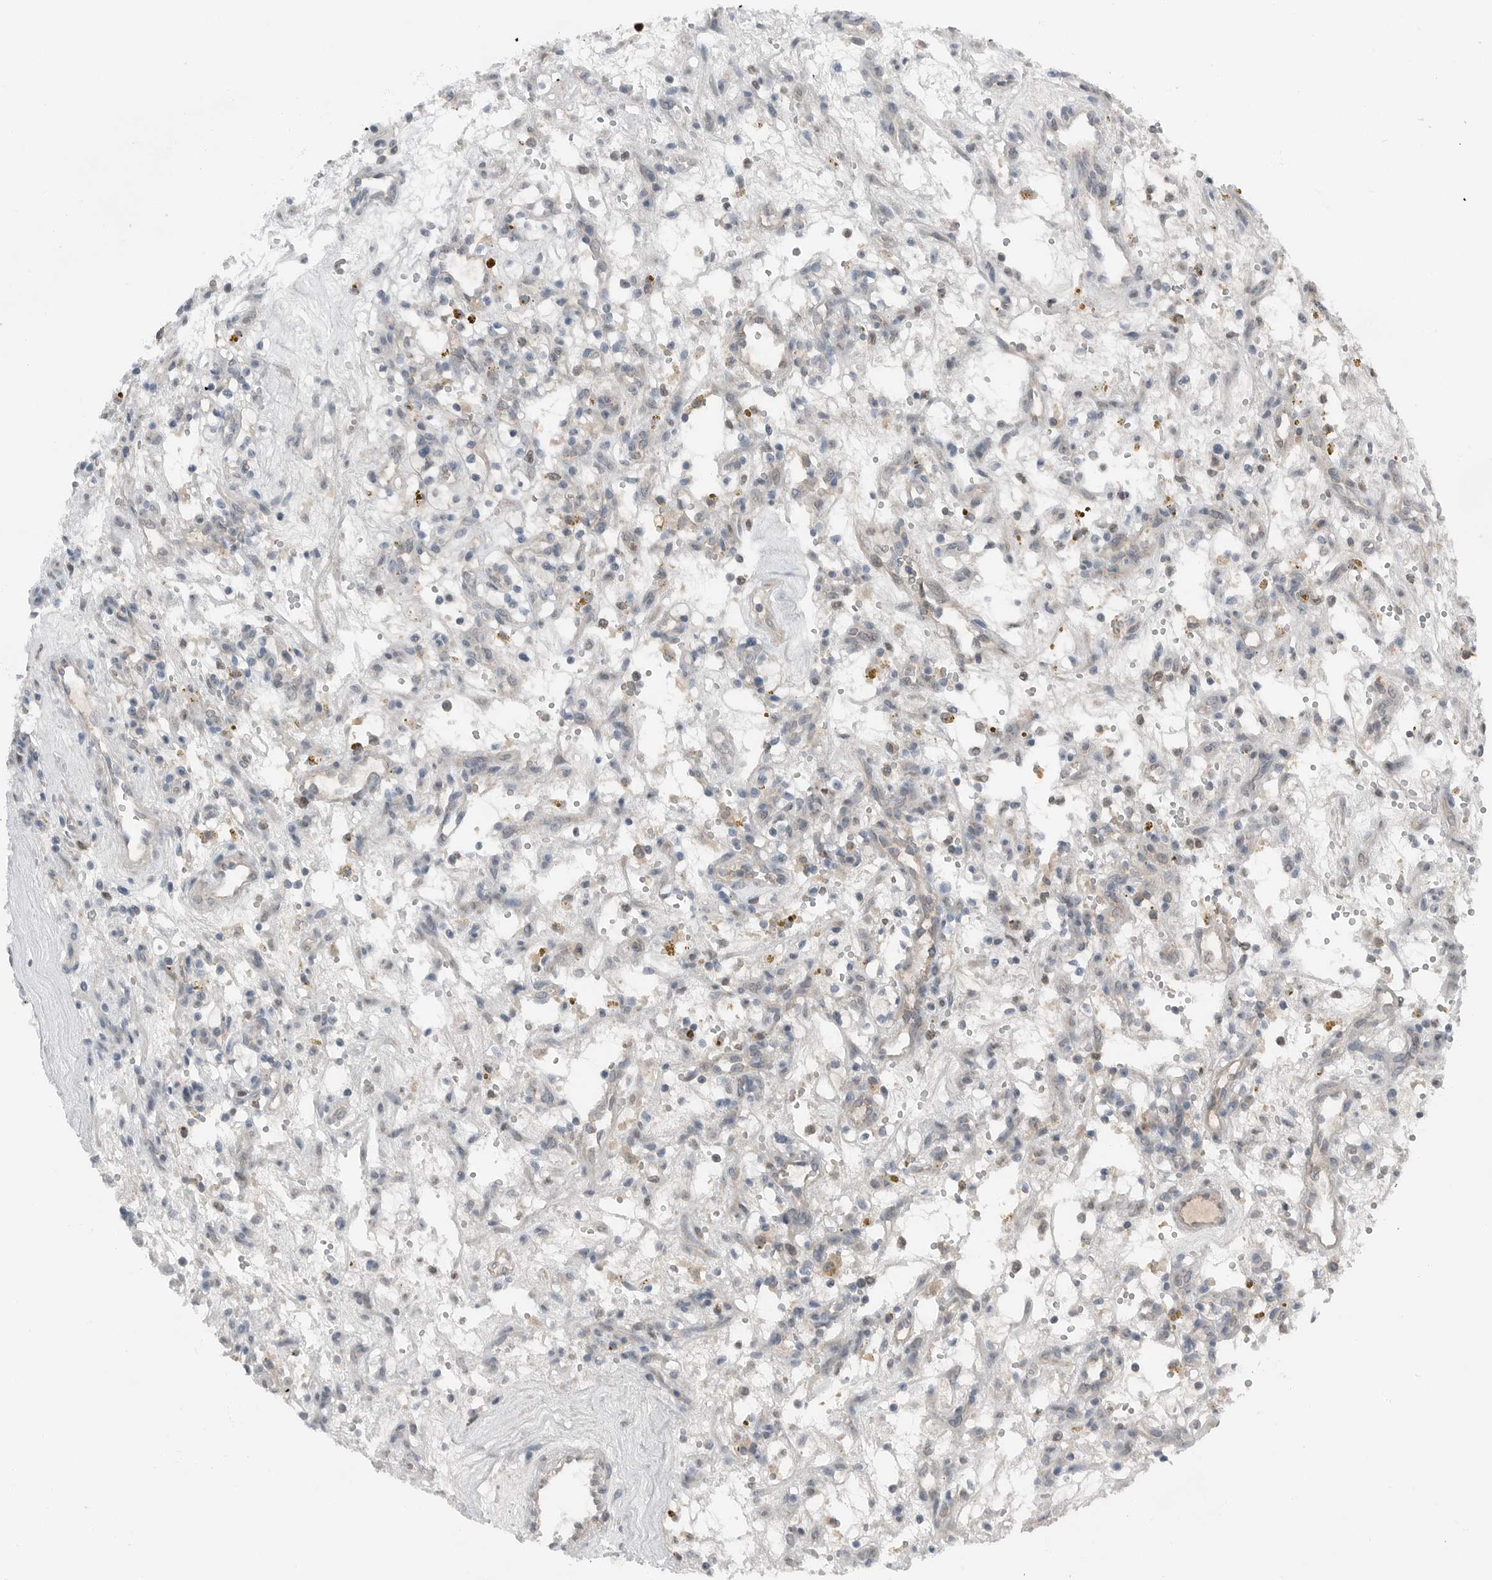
{"staining": {"intensity": "negative", "quantity": "none", "location": "none"}, "tissue": "renal cancer", "cell_type": "Tumor cells", "image_type": "cancer", "snomed": [{"axis": "morphology", "description": "Adenocarcinoma, NOS"}, {"axis": "topography", "description": "Kidney"}], "caption": "Tumor cells are negative for brown protein staining in renal cancer (adenocarcinoma).", "gene": "MFAP3L", "patient": {"sex": "female", "age": 57}}